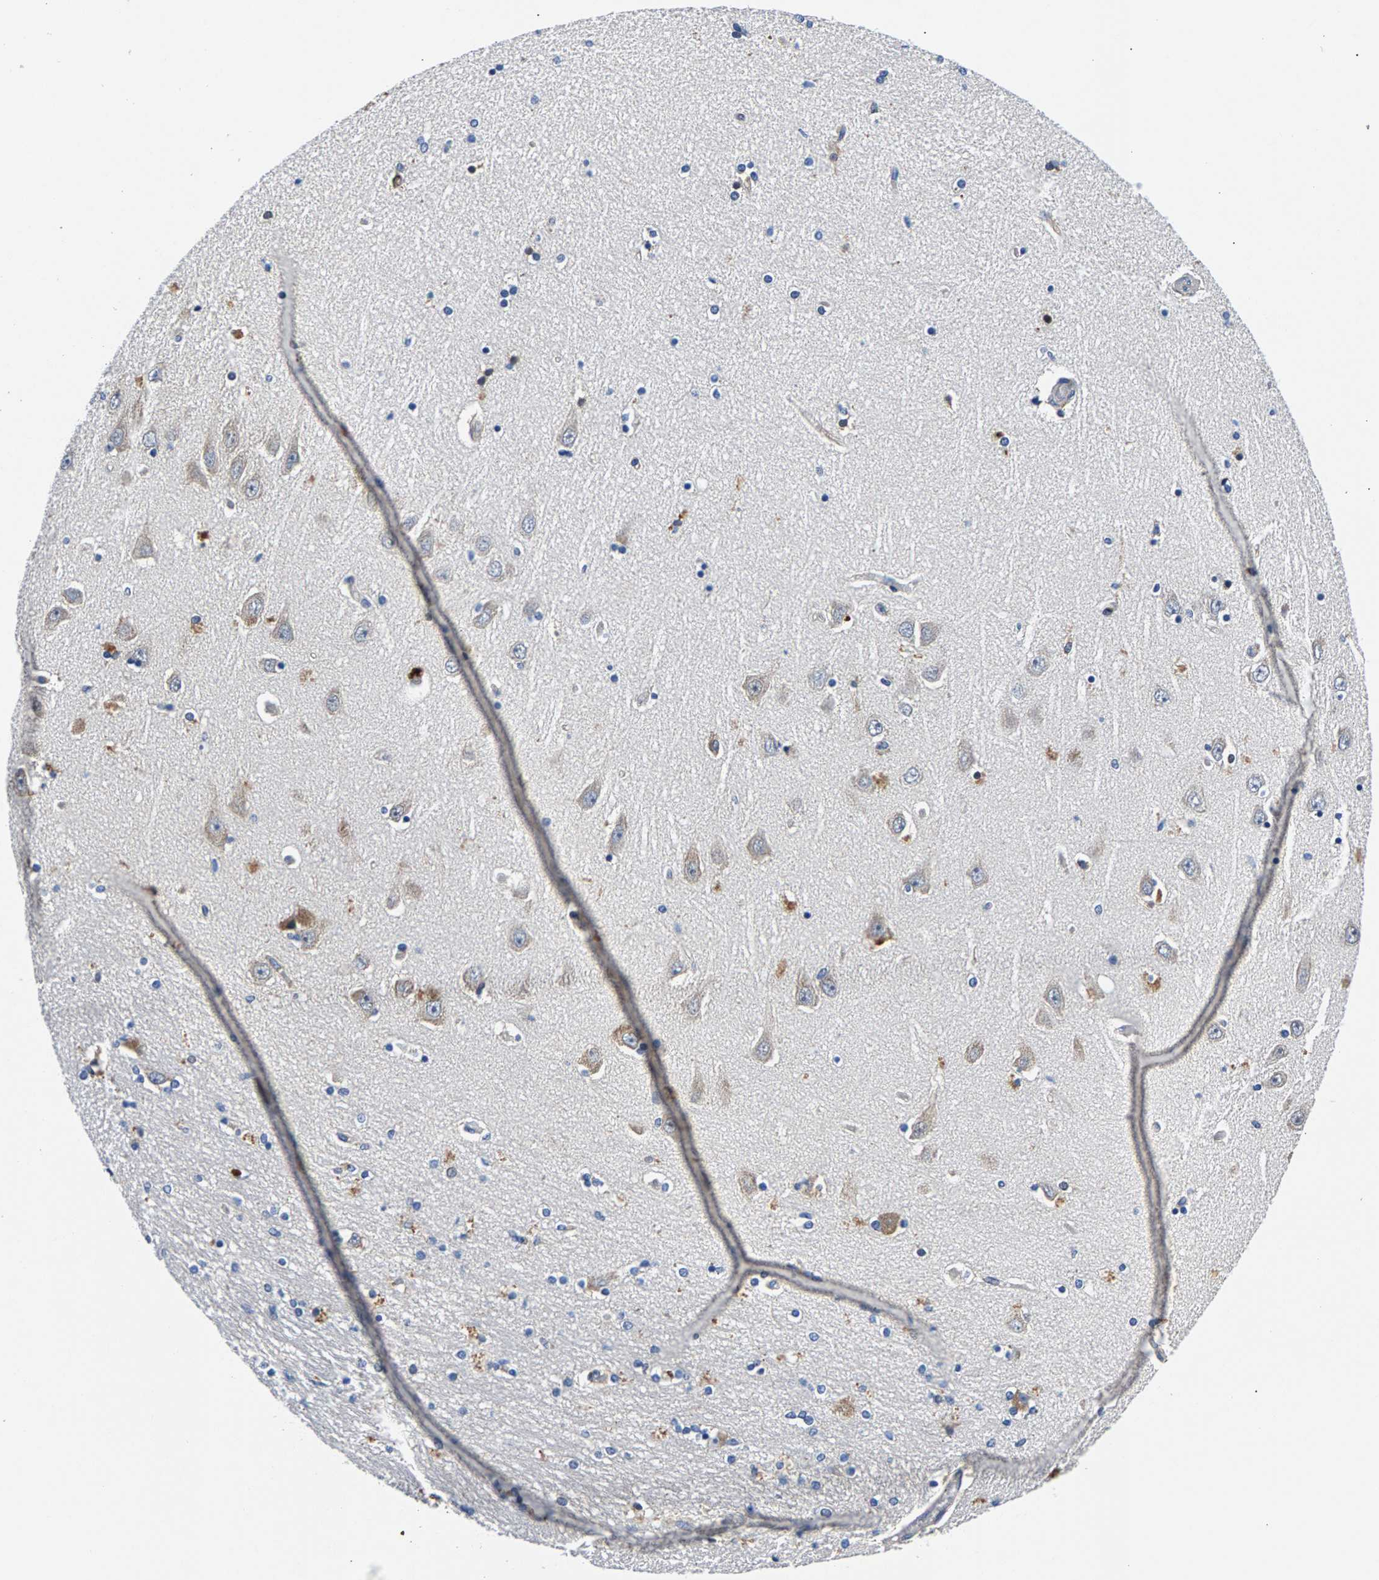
{"staining": {"intensity": "negative", "quantity": "none", "location": "none"}, "tissue": "hippocampus", "cell_type": "Glial cells", "image_type": "normal", "snomed": [{"axis": "morphology", "description": "Normal tissue, NOS"}, {"axis": "topography", "description": "Hippocampus"}], "caption": "The micrograph exhibits no staining of glial cells in unremarkable hippocampus.", "gene": "P2RY4", "patient": {"sex": "female", "age": 54}}